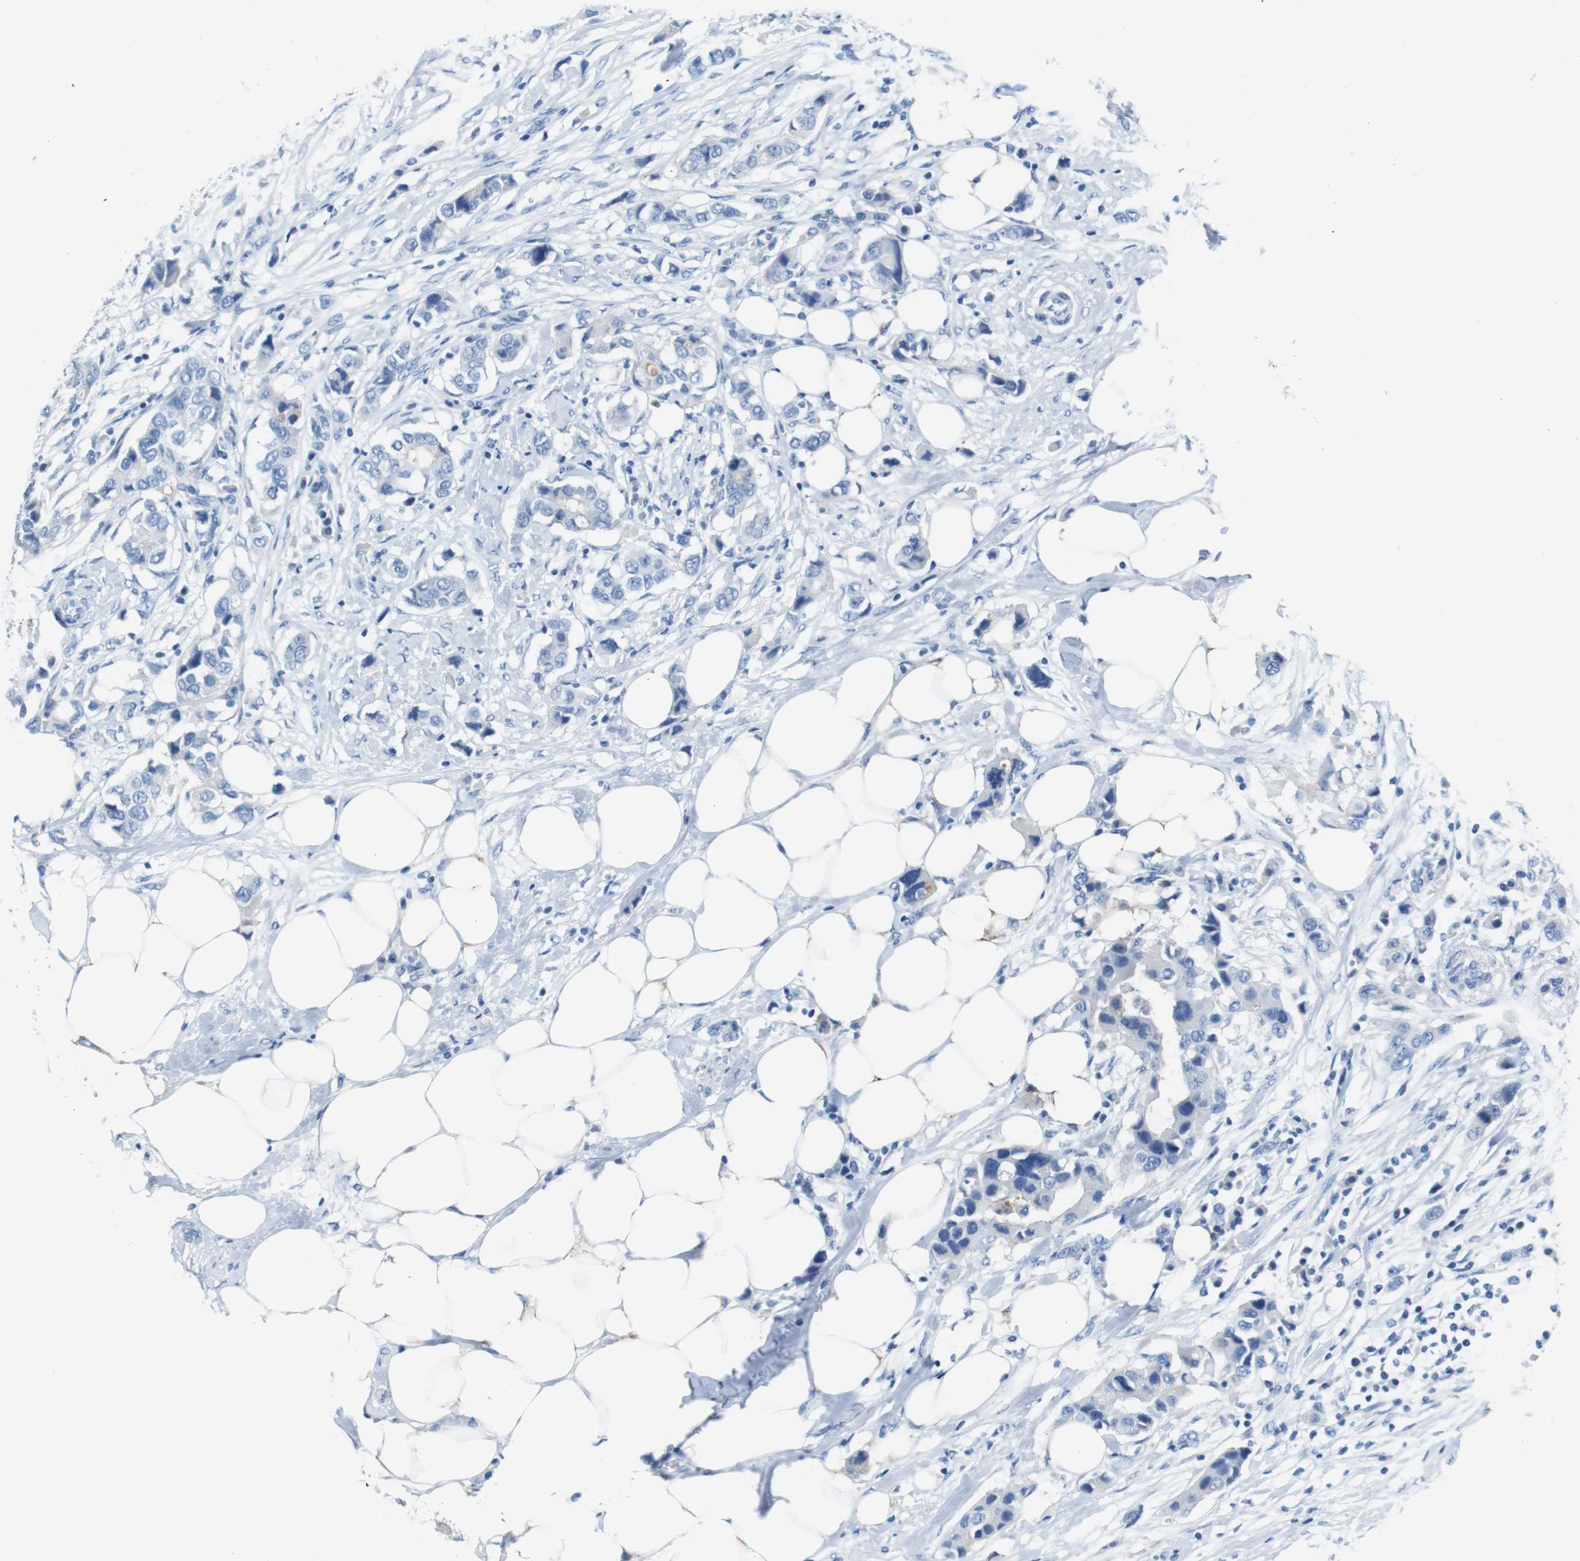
{"staining": {"intensity": "negative", "quantity": "none", "location": "none"}, "tissue": "breast cancer", "cell_type": "Tumor cells", "image_type": "cancer", "snomed": [{"axis": "morphology", "description": "Normal tissue, NOS"}, {"axis": "morphology", "description": "Duct carcinoma"}, {"axis": "topography", "description": "Breast"}], "caption": "IHC micrograph of neoplastic tissue: human breast cancer stained with DAB (3,3'-diaminobenzidine) demonstrates no significant protein staining in tumor cells.", "gene": "IGSF8", "patient": {"sex": "female", "age": 50}}